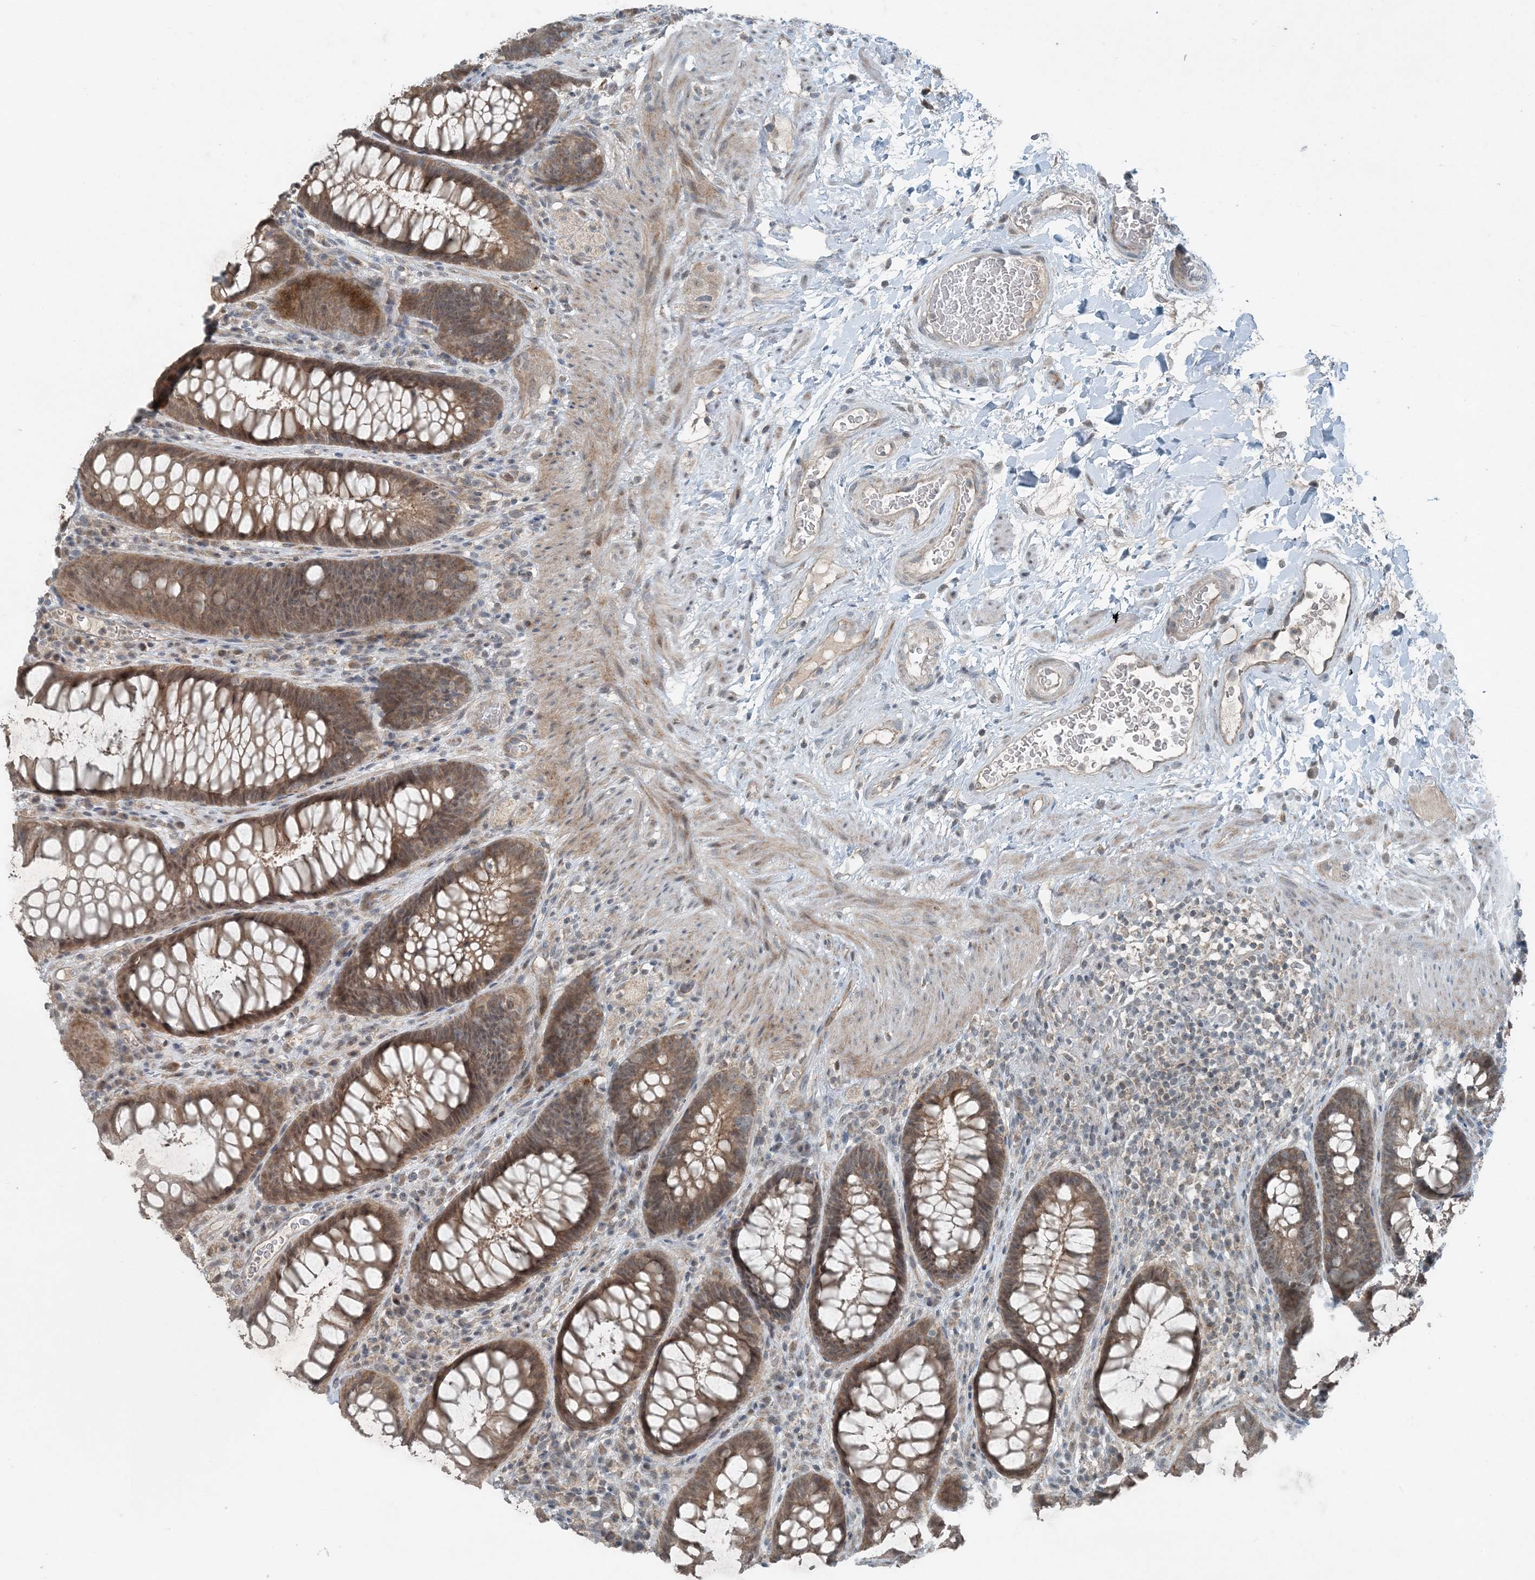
{"staining": {"intensity": "moderate", "quantity": ">75%", "location": "cytoplasmic/membranous,nuclear"}, "tissue": "rectum", "cell_type": "Glandular cells", "image_type": "normal", "snomed": [{"axis": "morphology", "description": "Normal tissue, NOS"}, {"axis": "topography", "description": "Rectum"}], "caption": "Brown immunohistochemical staining in normal rectum shows moderate cytoplasmic/membranous,nuclear positivity in approximately >75% of glandular cells. Nuclei are stained in blue.", "gene": "MITD1", "patient": {"sex": "female", "age": 46}}